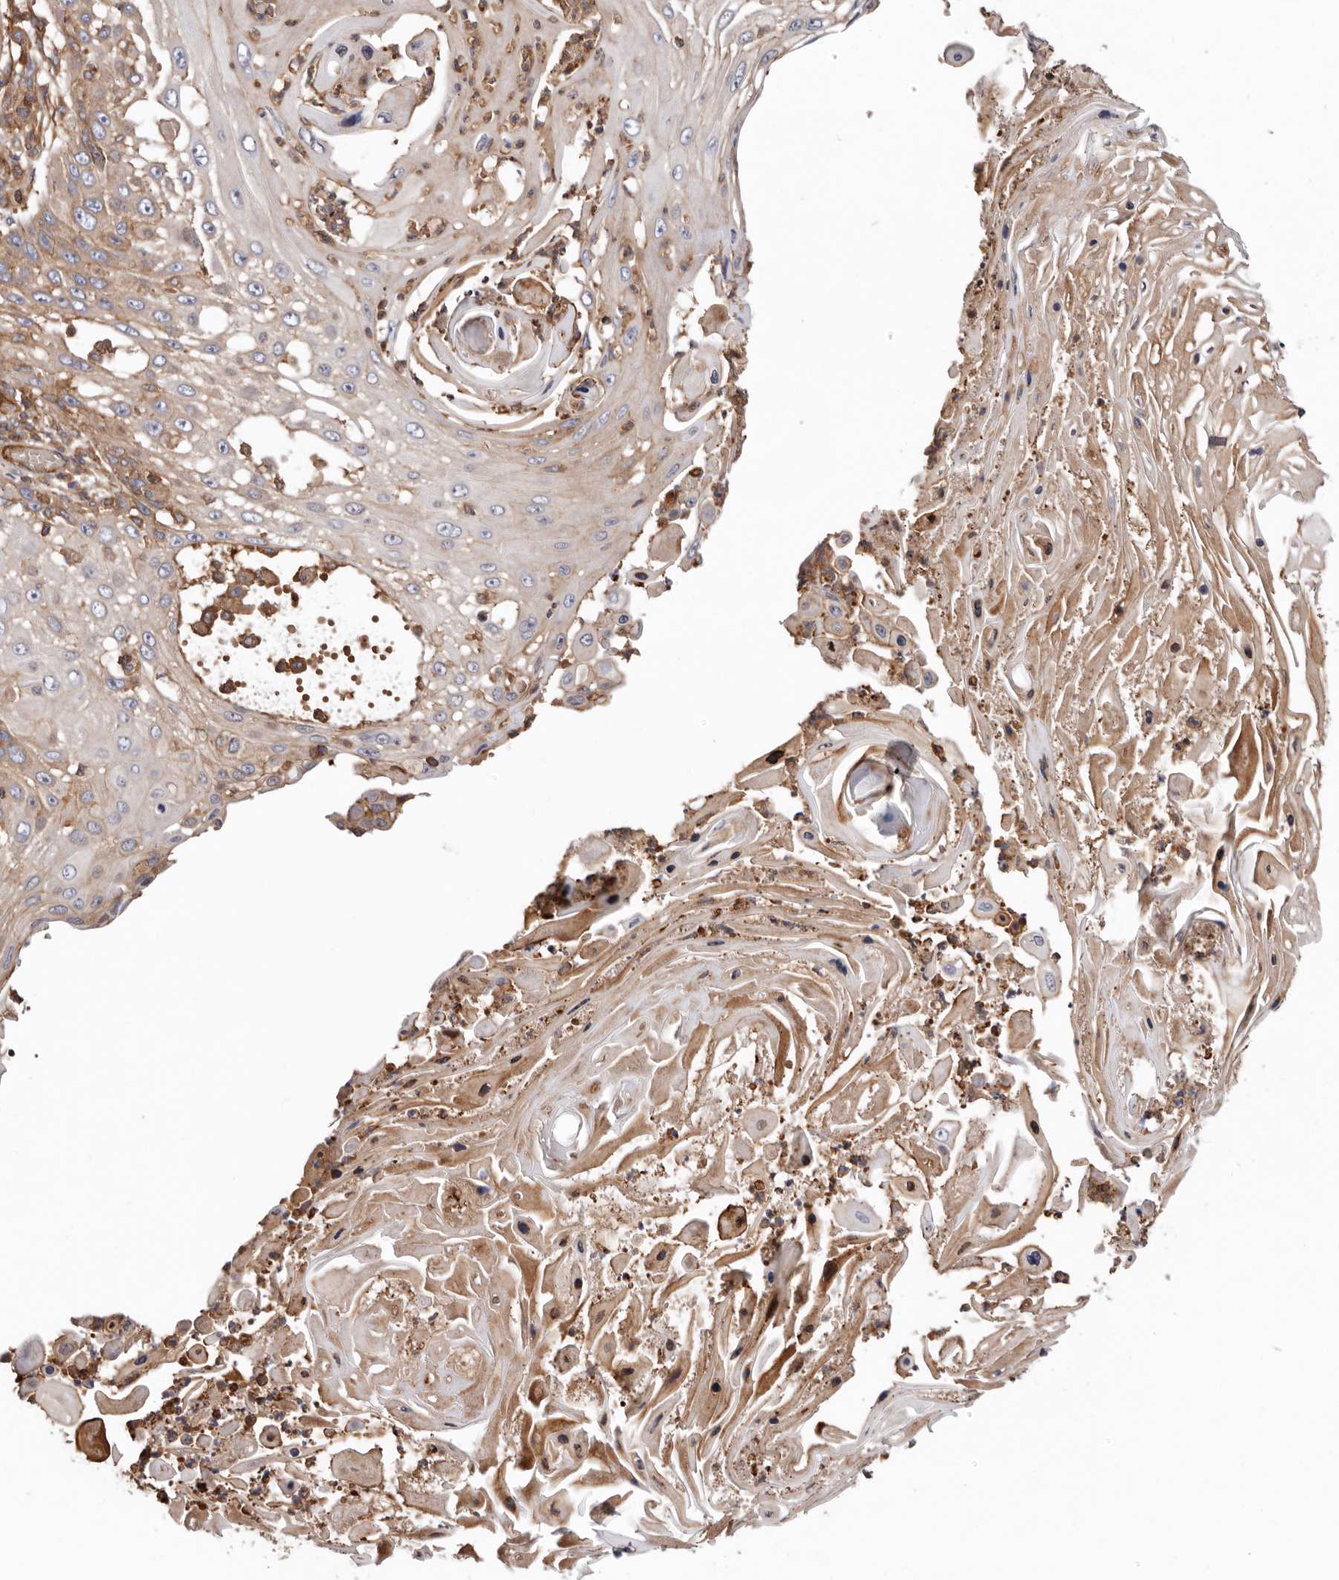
{"staining": {"intensity": "moderate", "quantity": "25%-75%", "location": "cytoplasmic/membranous"}, "tissue": "skin cancer", "cell_type": "Tumor cells", "image_type": "cancer", "snomed": [{"axis": "morphology", "description": "Squamous cell carcinoma, NOS"}, {"axis": "topography", "description": "Skin"}], "caption": "Skin squamous cell carcinoma stained for a protein (brown) displays moderate cytoplasmic/membranous positive positivity in approximately 25%-75% of tumor cells.", "gene": "TMC7", "patient": {"sex": "female", "age": 44}}